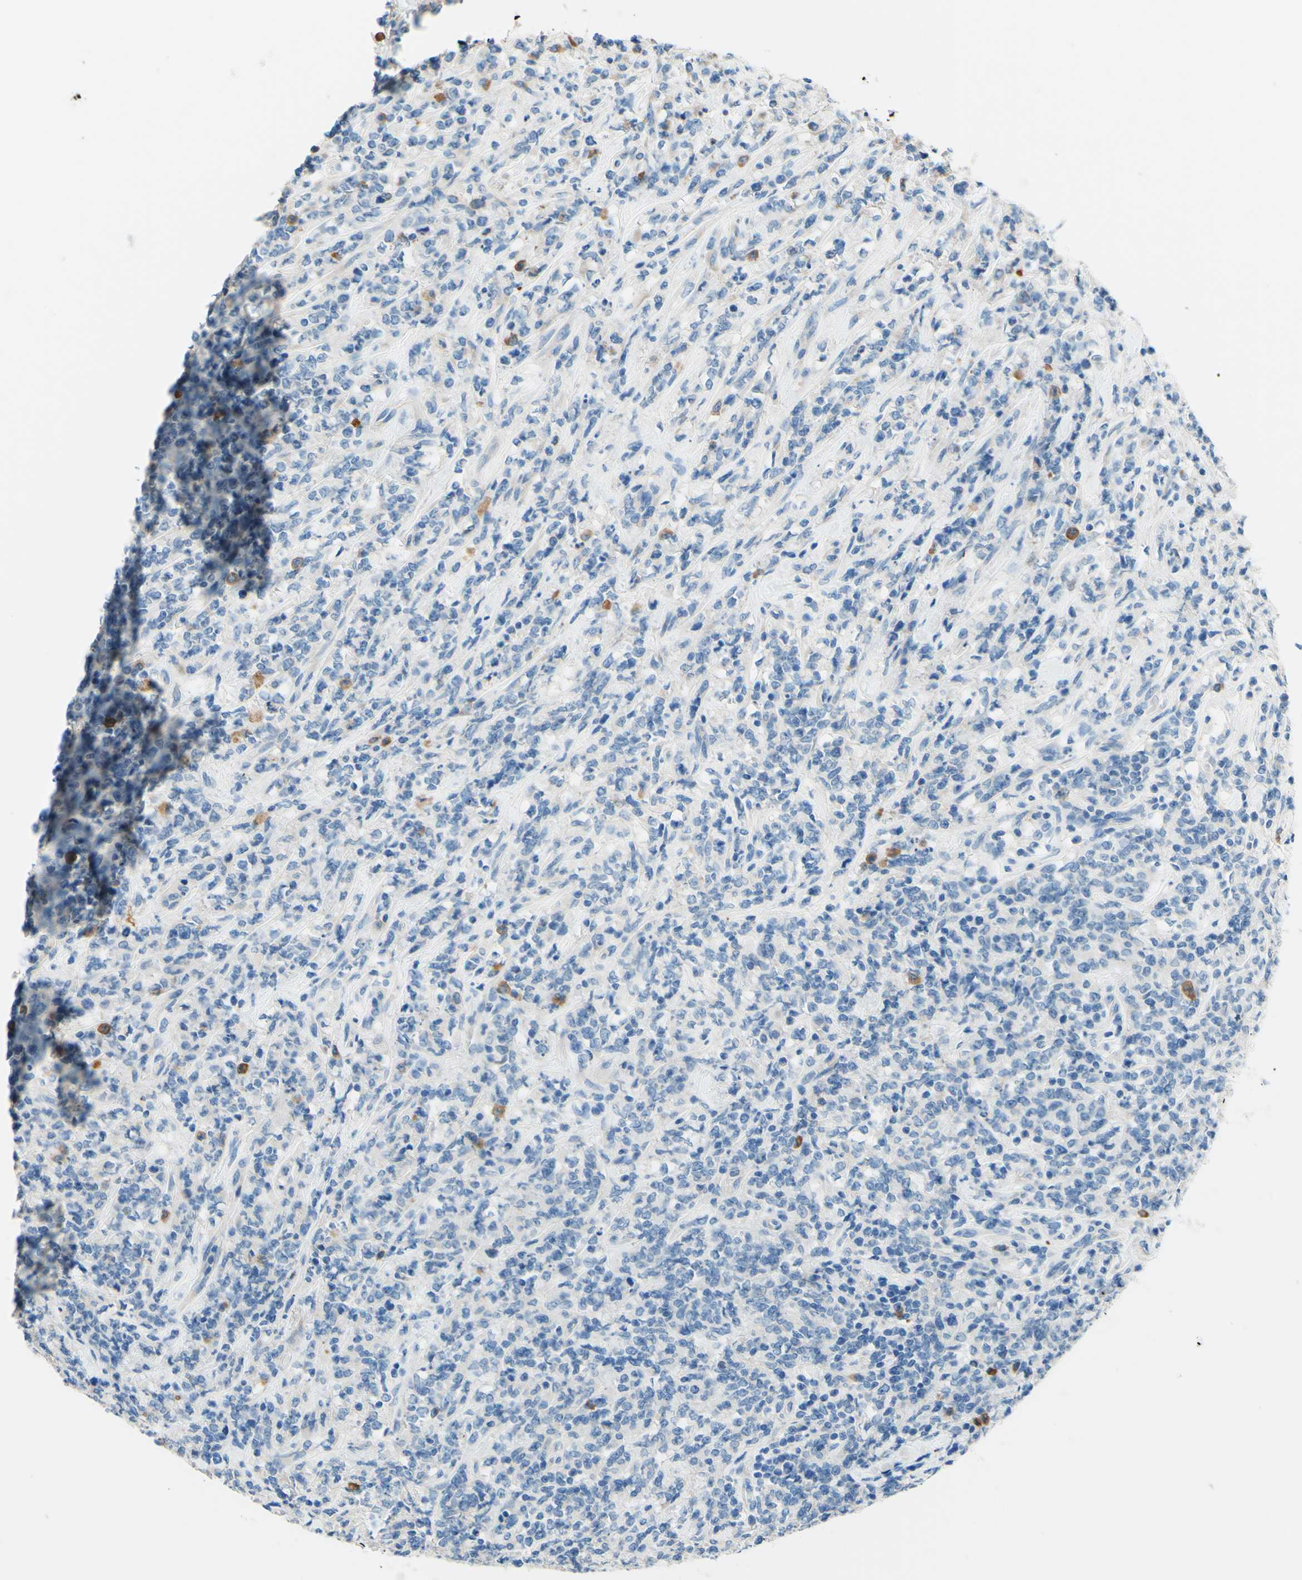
{"staining": {"intensity": "negative", "quantity": "none", "location": "none"}, "tissue": "lymphoma", "cell_type": "Tumor cells", "image_type": "cancer", "snomed": [{"axis": "morphology", "description": "Malignant lymphoma, non-Hodgkin's type, High grade"}, {"axis": "topography", "description": "Soft tissue"}], "caption": "Lymphoma was stained to show a protein in brown. There is no significant staining in tumor cells.", "gene": "PASD1", "patient": {"sex": "male", "age": 18}}